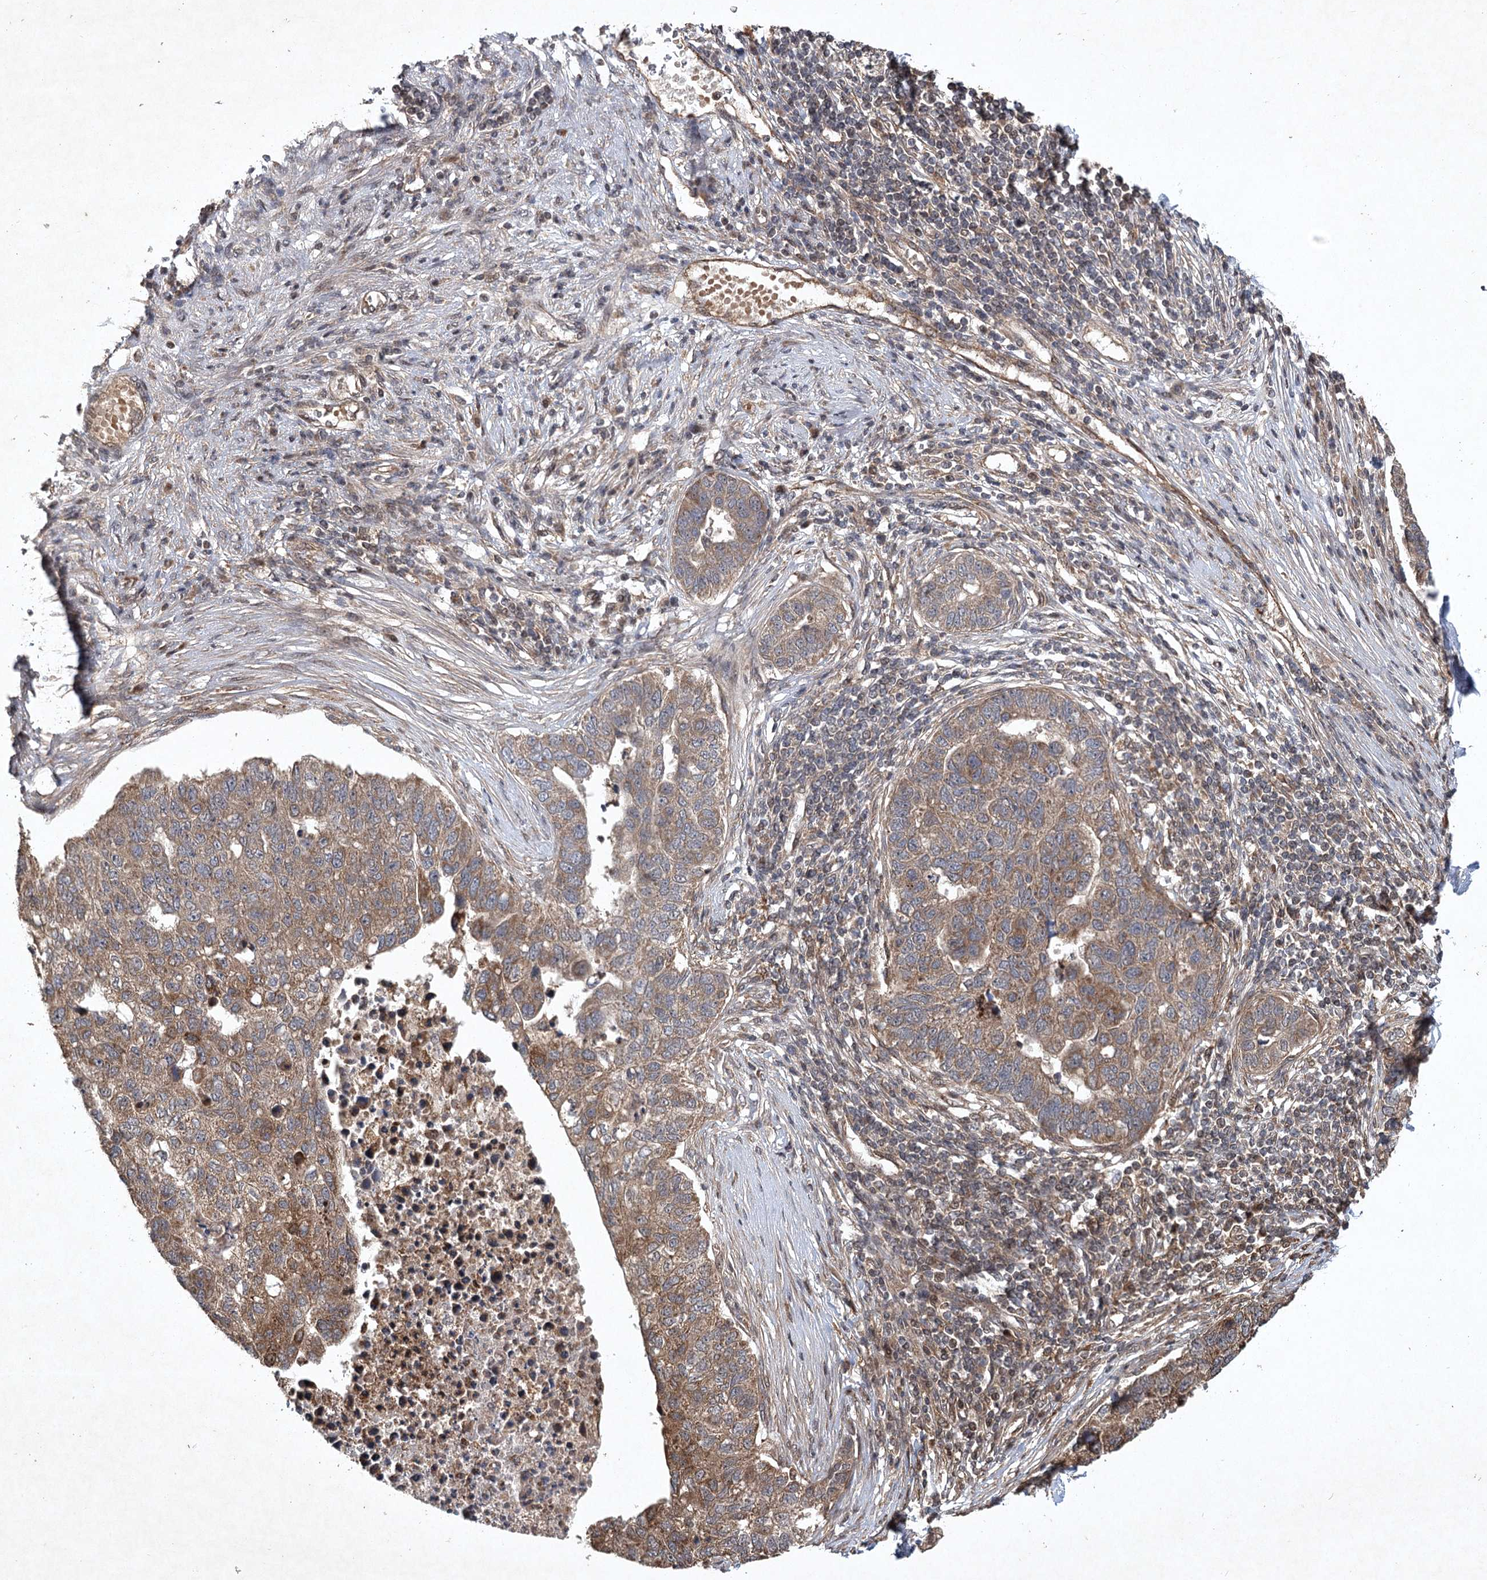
{"staining": {"intensity": "moderate", "quantity": ">75%", "location": "cytoplasmic/membranous"}, "tissue": "pancreatic cancer", "cell_type": "Tumor cells", "image_type": "cancer", "snomed": [{"axis": "morphology", "description": "Adenocarcinoma, NOS"}, {"axis": "topography", "description": "Pancreas"}], "caption": "Immunohistochemistry (IHC) of human pancreatic cancer displays medium levels of moderate cytoplasmic/membranous staining in about >75% of tumor cells.", "gene": "INSIG2", "patient": {"sex": "female", "age": 61}}